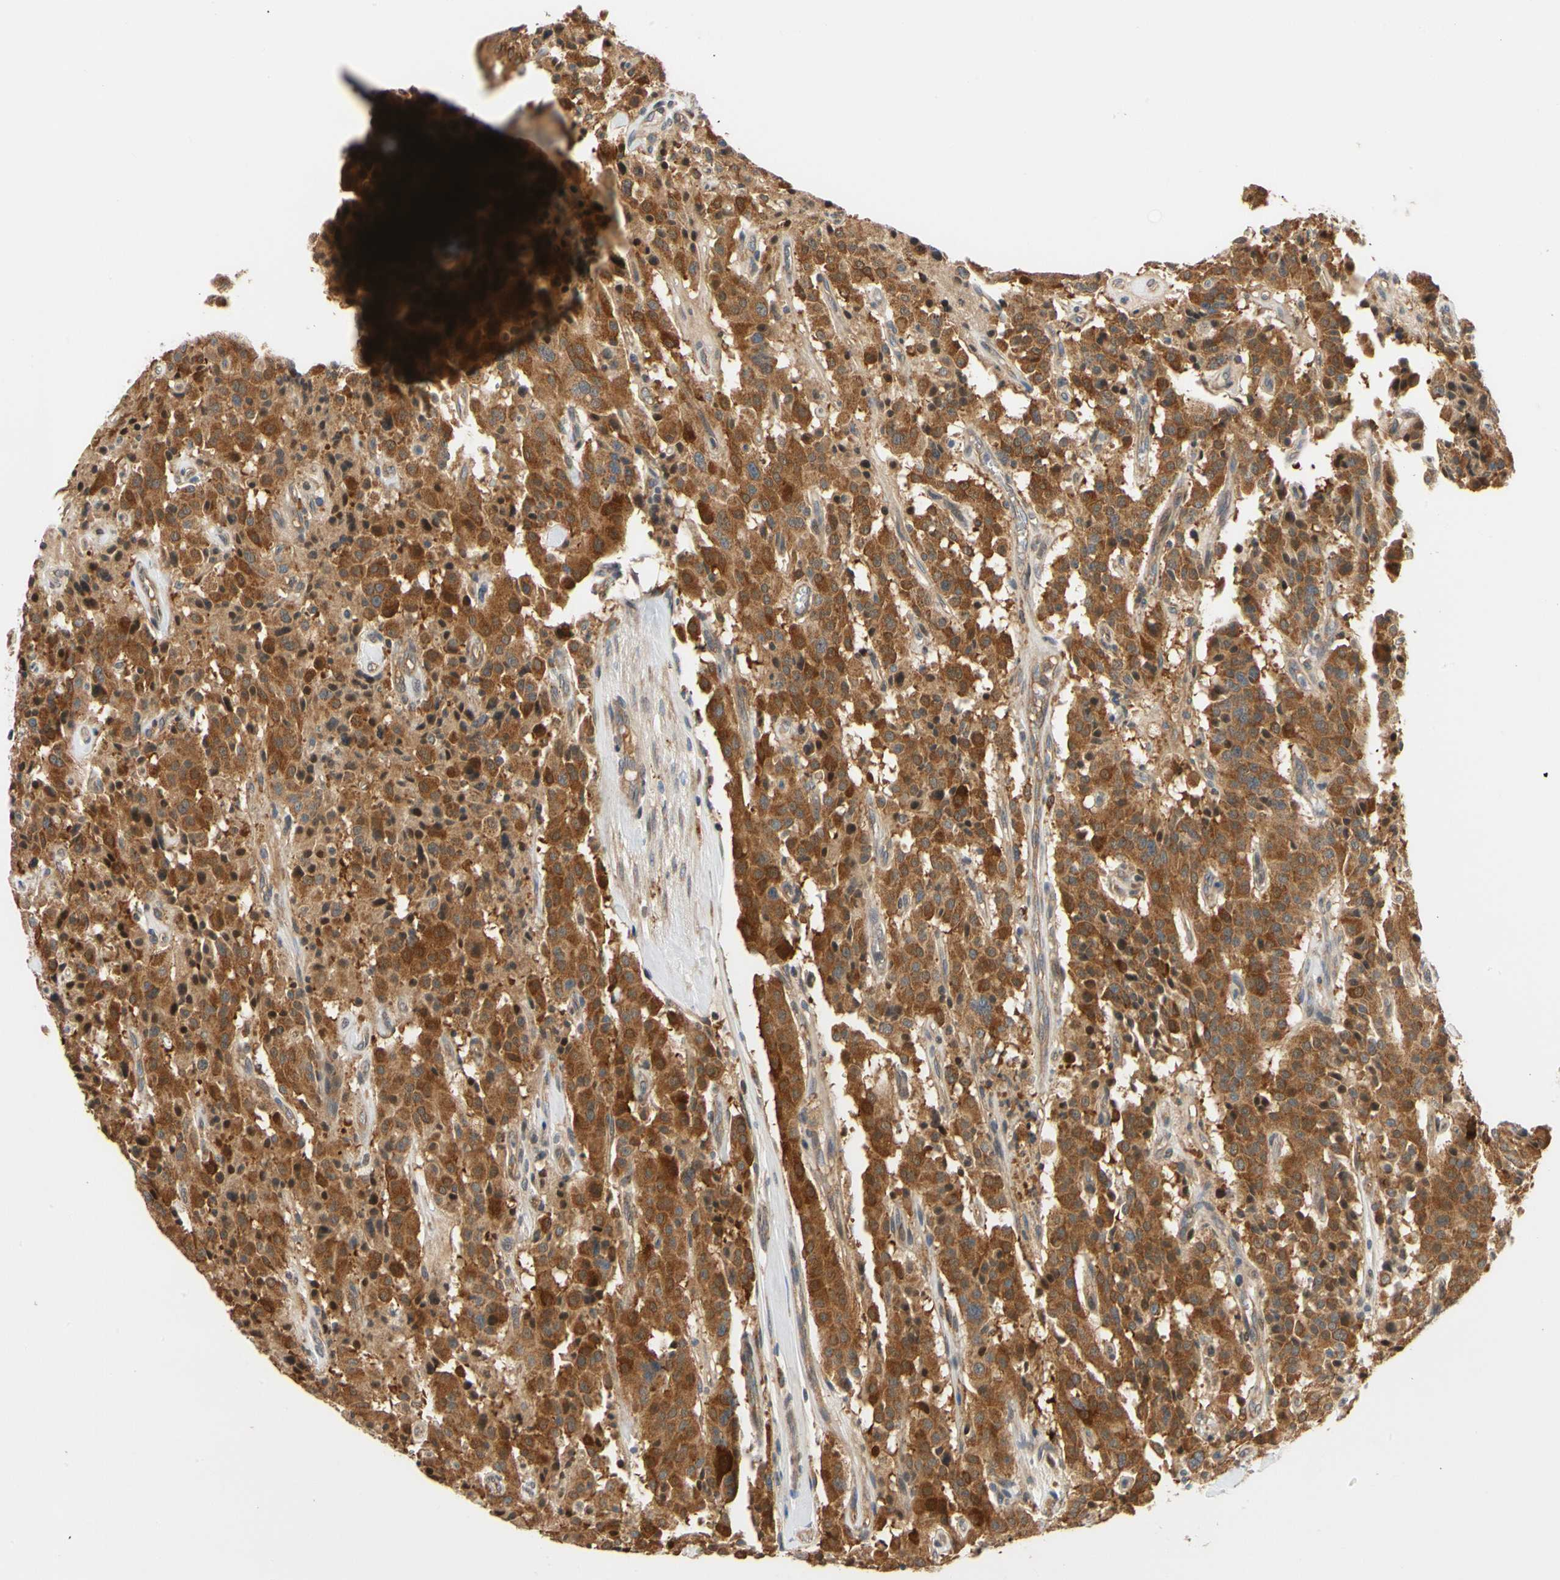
{"staining": {"intensity": "moderate", "quantity": ">75%", "location": "cytoplasmic/membranous"}, "tissue": "carcinoid", "cell_type": "Tumor cells", "image_type": "cancer", "snomed": [{"axis": "morphology", "description": "Carcinoid, malignant, NOS"}, {"axis": "topography", "description": "Lung"}], "caption": "IHC (DAB) staining of carcinoid displays moderate cytoplasmic/membranous protein positivity in about >75% of tumor cells. (DAB = brown stain, brightfield microscopy at high magnification).", "gene": "ANKHD1", "patient": {"sex": "male", "age": 30}}